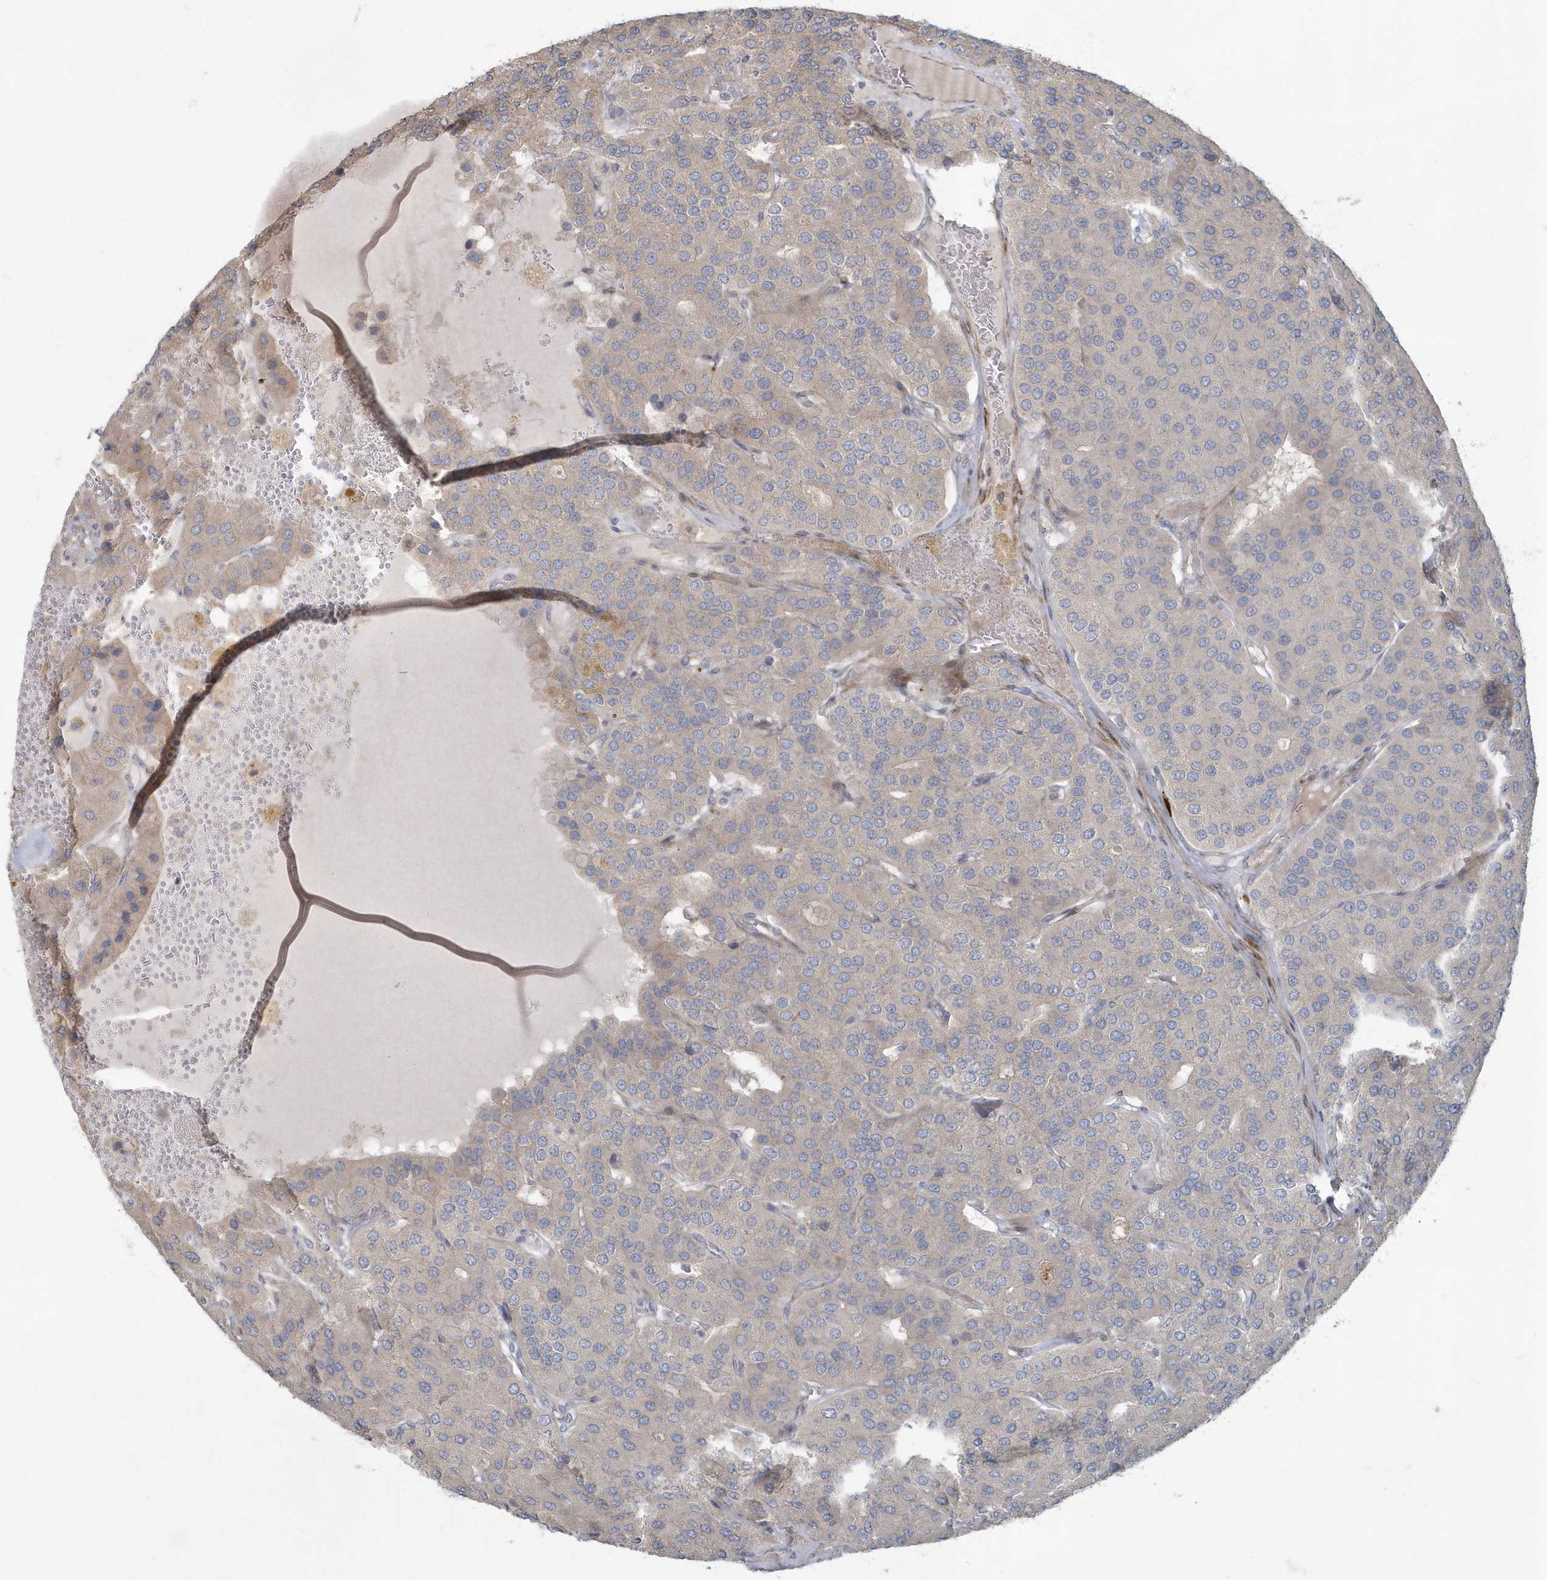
{"staining": {"intensity": "negative", "quantity": "none", "location": "none"}, "tissue": "parathyroid gland", "cell_type": "Glandular cells", "image_type": "normal", "snomed": [{"axis": "morphology", "description": "Normal tissue, NOS"}, {"axis": "morphology", "description": "Adenoma, NOS"}, {"axis": "topography", "description": "Parathyroid gland"}], "caption": "This is a photomicrograph of immunohistochemistry staining of unremarkable parathyroid gland, which shows no positivity in glandular cells.", "gene": "ARHGEF38", "patient": {"sex": "female", "age": 86}}